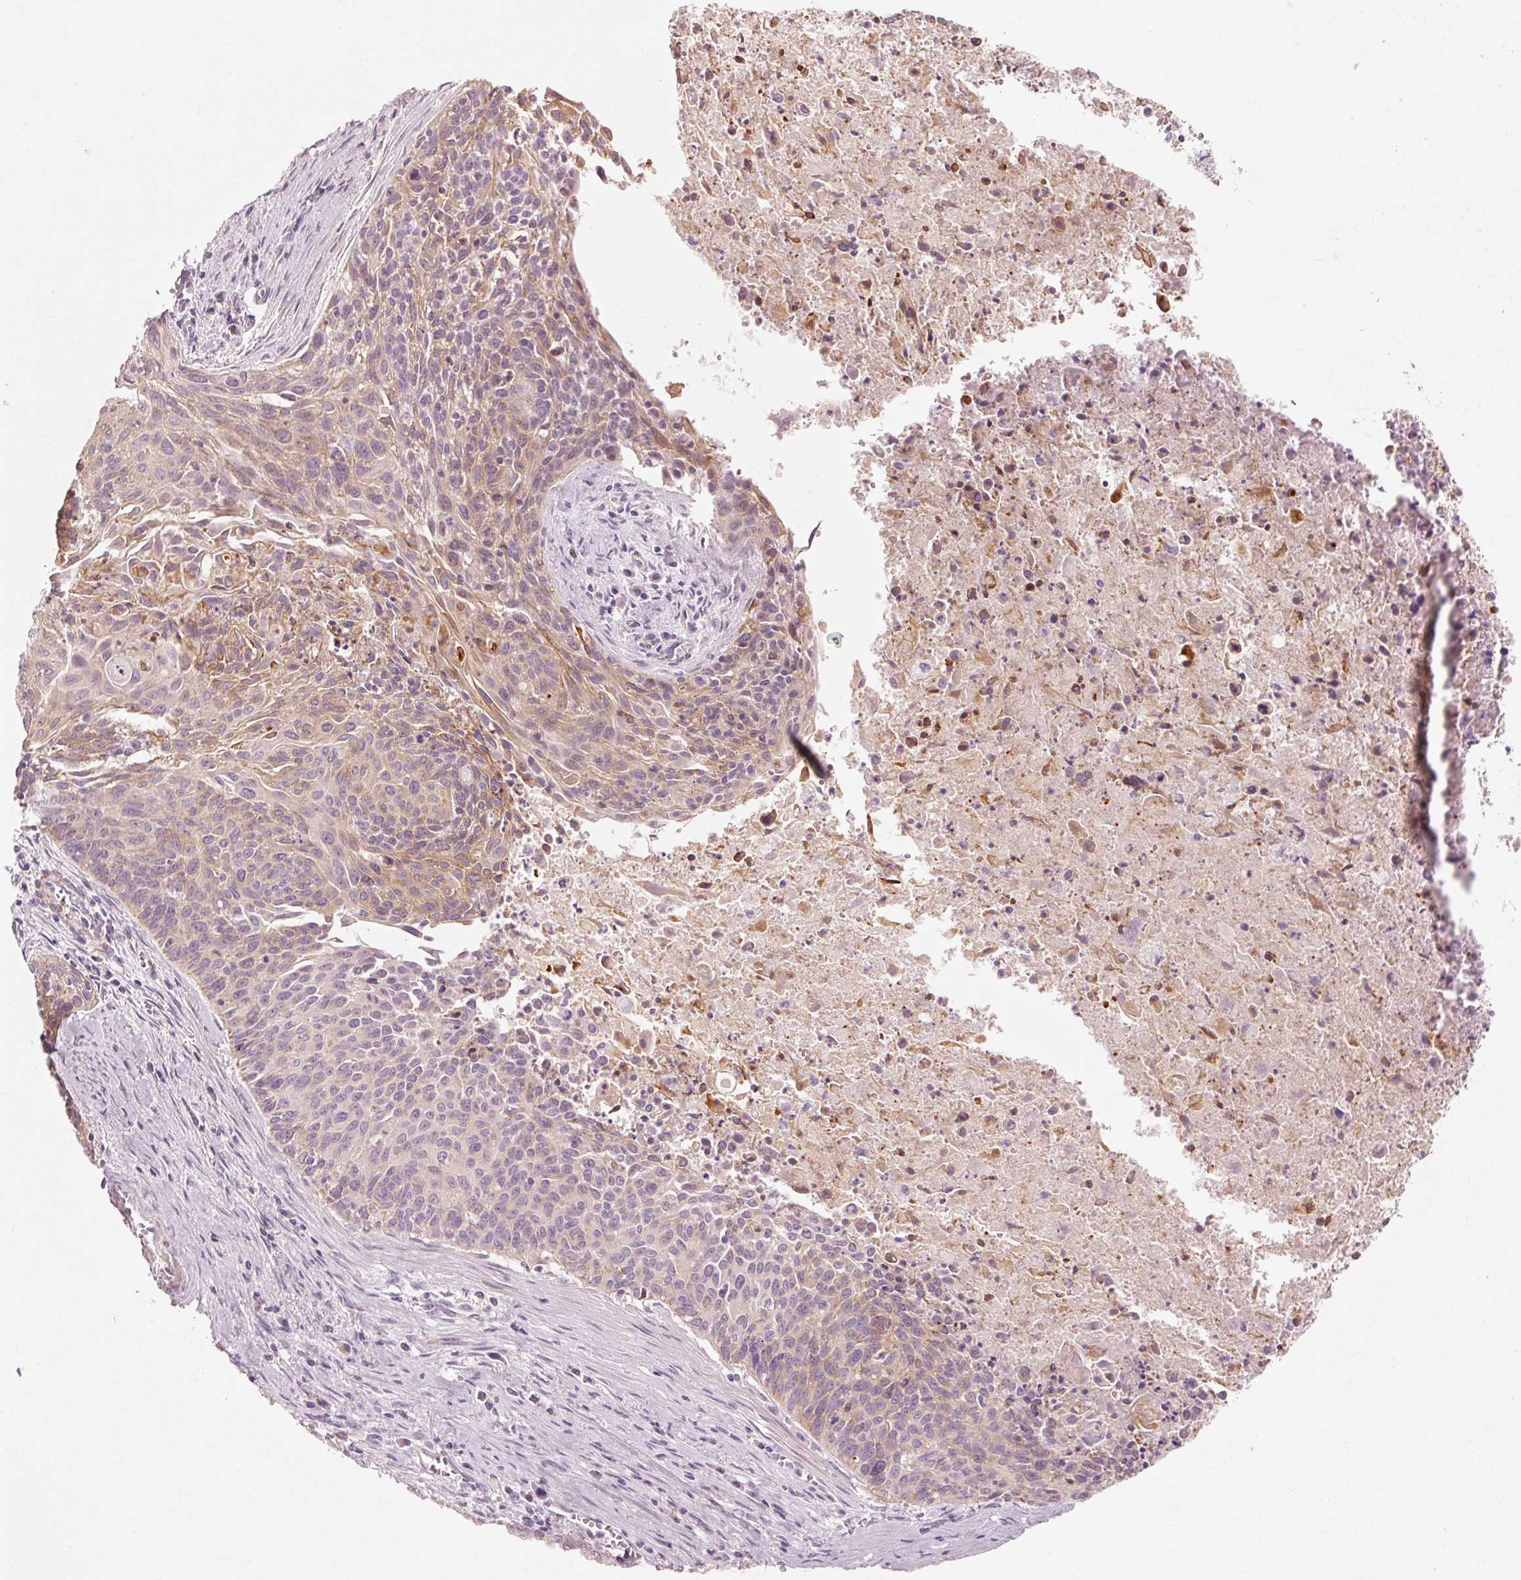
{"staining": {"intensity": "weak", "quantity": "25%-75%", "location": "cytoplasmic/membranous"}, "tissue": "cervical cancer", "cell_type": "Tumor cells", "image_type": "cancer", "snomed": [{"axis": "morphology", "description": "Squamous cell carcinoma, NOS"}, {"axis": "topography", "description": "Cervix"}], "caption": "This image demonstrates immunohistochemistry (IHC) staining of cervical cancer, with low weak cytoplasmic/membranous expression in about 25%-75% of tumor cells.", "gene": "TRIM73", "patient": {"sex": "female", "age": 55}}